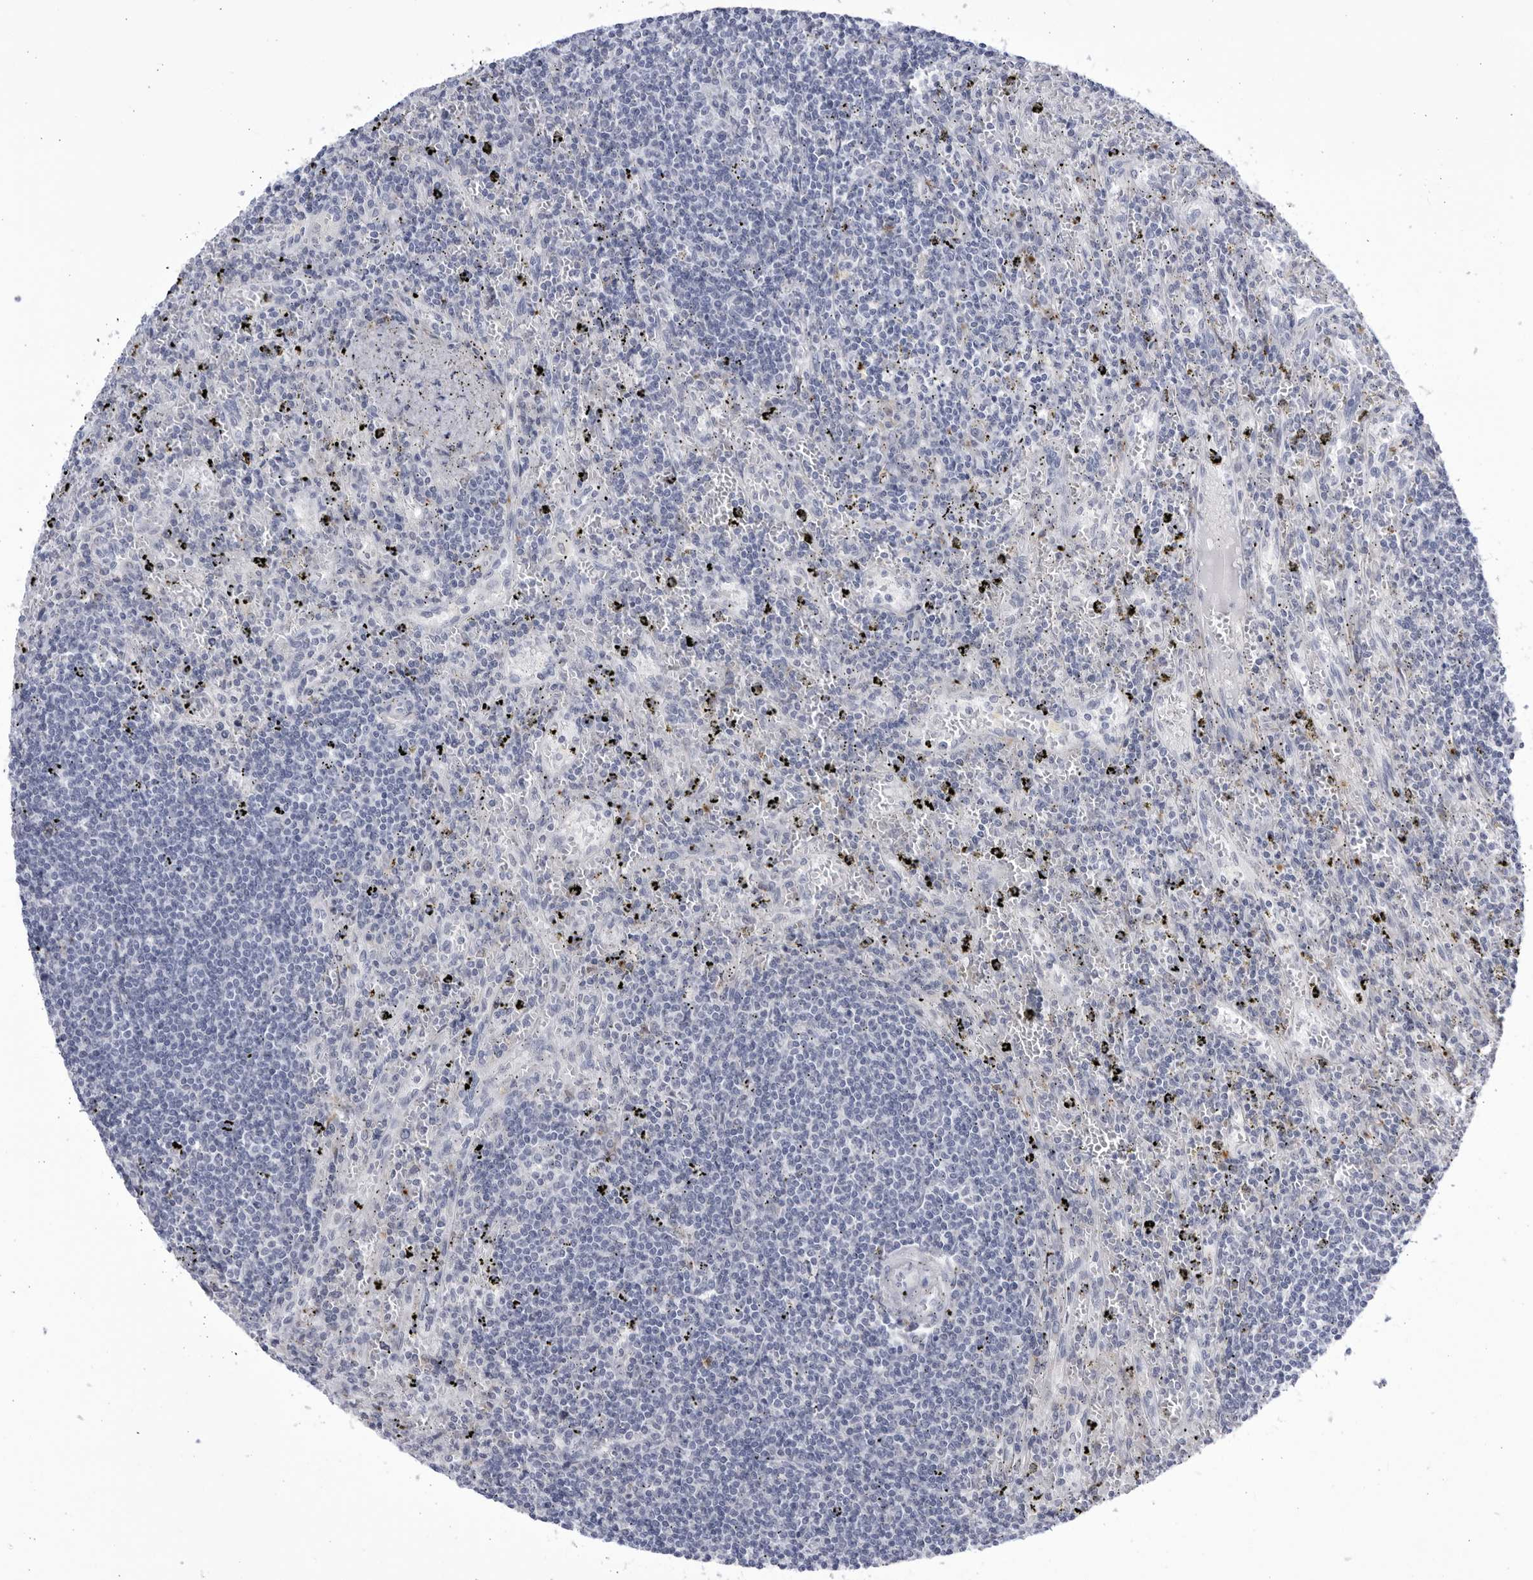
{"staining": {"intensity": "negative", "quantity": "none", "location": "none"}, "tissue": "lymphoma", "cell_type": "Tumor cells", "image_type": "cancer", "snomed": [{"axis": "morphology", "description": "Malignant lymphoma, non-Hodgkin's type, Low grade"}, {"axis": "topography", "description": "Spleen"}], "caption": "Immunohistochemical staining of lymphoma demonstrates no significant expression in tumor cells.", "gene": "CCDC181", "patient": {"sex": "male", "age": 76}}